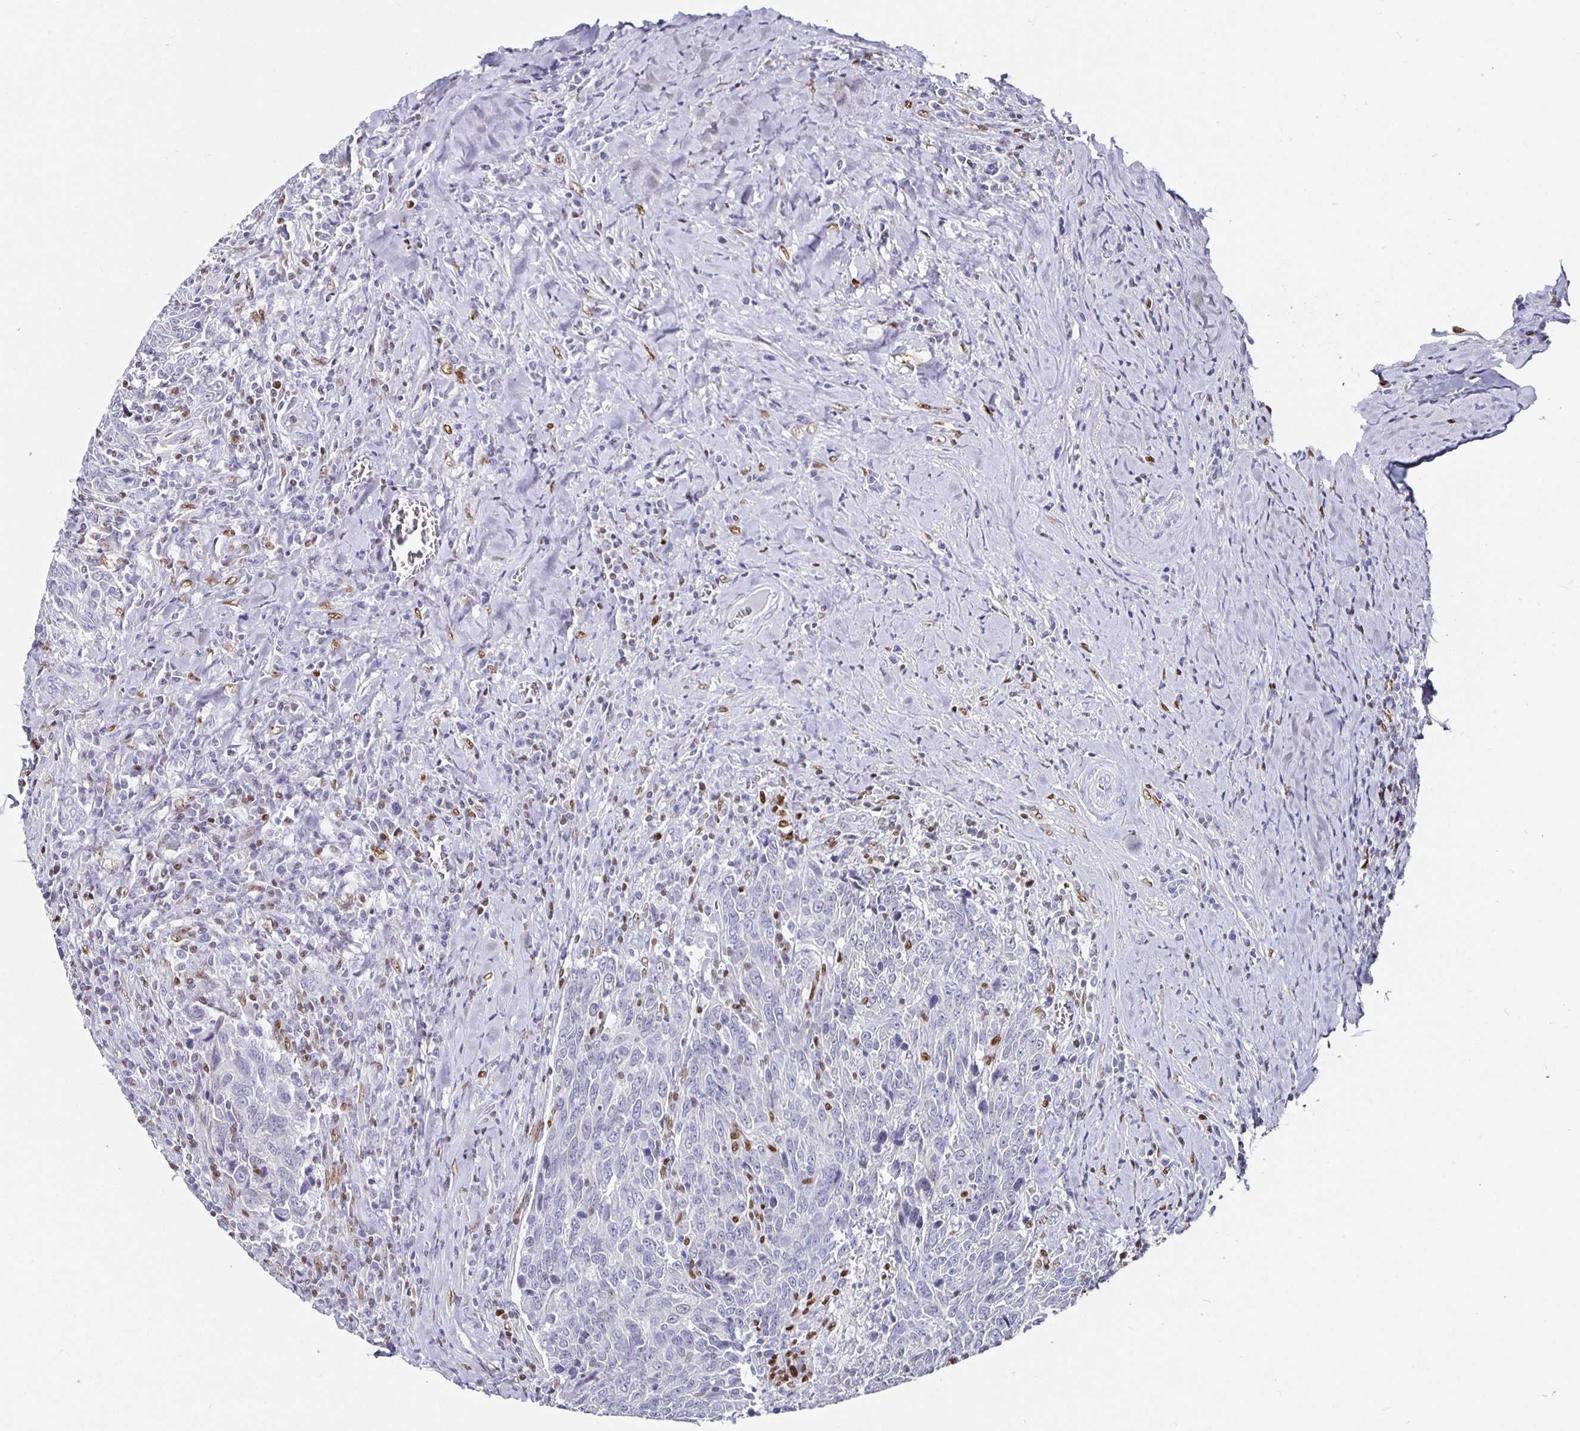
{"staining": {"intensity": "negative", "quantity": "none", "location": "none"}, "tissue": "breast cancer", "cell_type": "Tumor cells", "image_type": "cancer", "snomed": [{"axis": "morphology", "description": "Duct carcinoma"}, {"axis": "topography", "description": "Breast"}], "caption": "This is a micrograph of immunohistochemistry staining of infiltrating ductal carcinoma (breast), which shows no expression in tumor cells.", "gene": "RUNX2", "patient": {"sex": "female", "age": 50}}